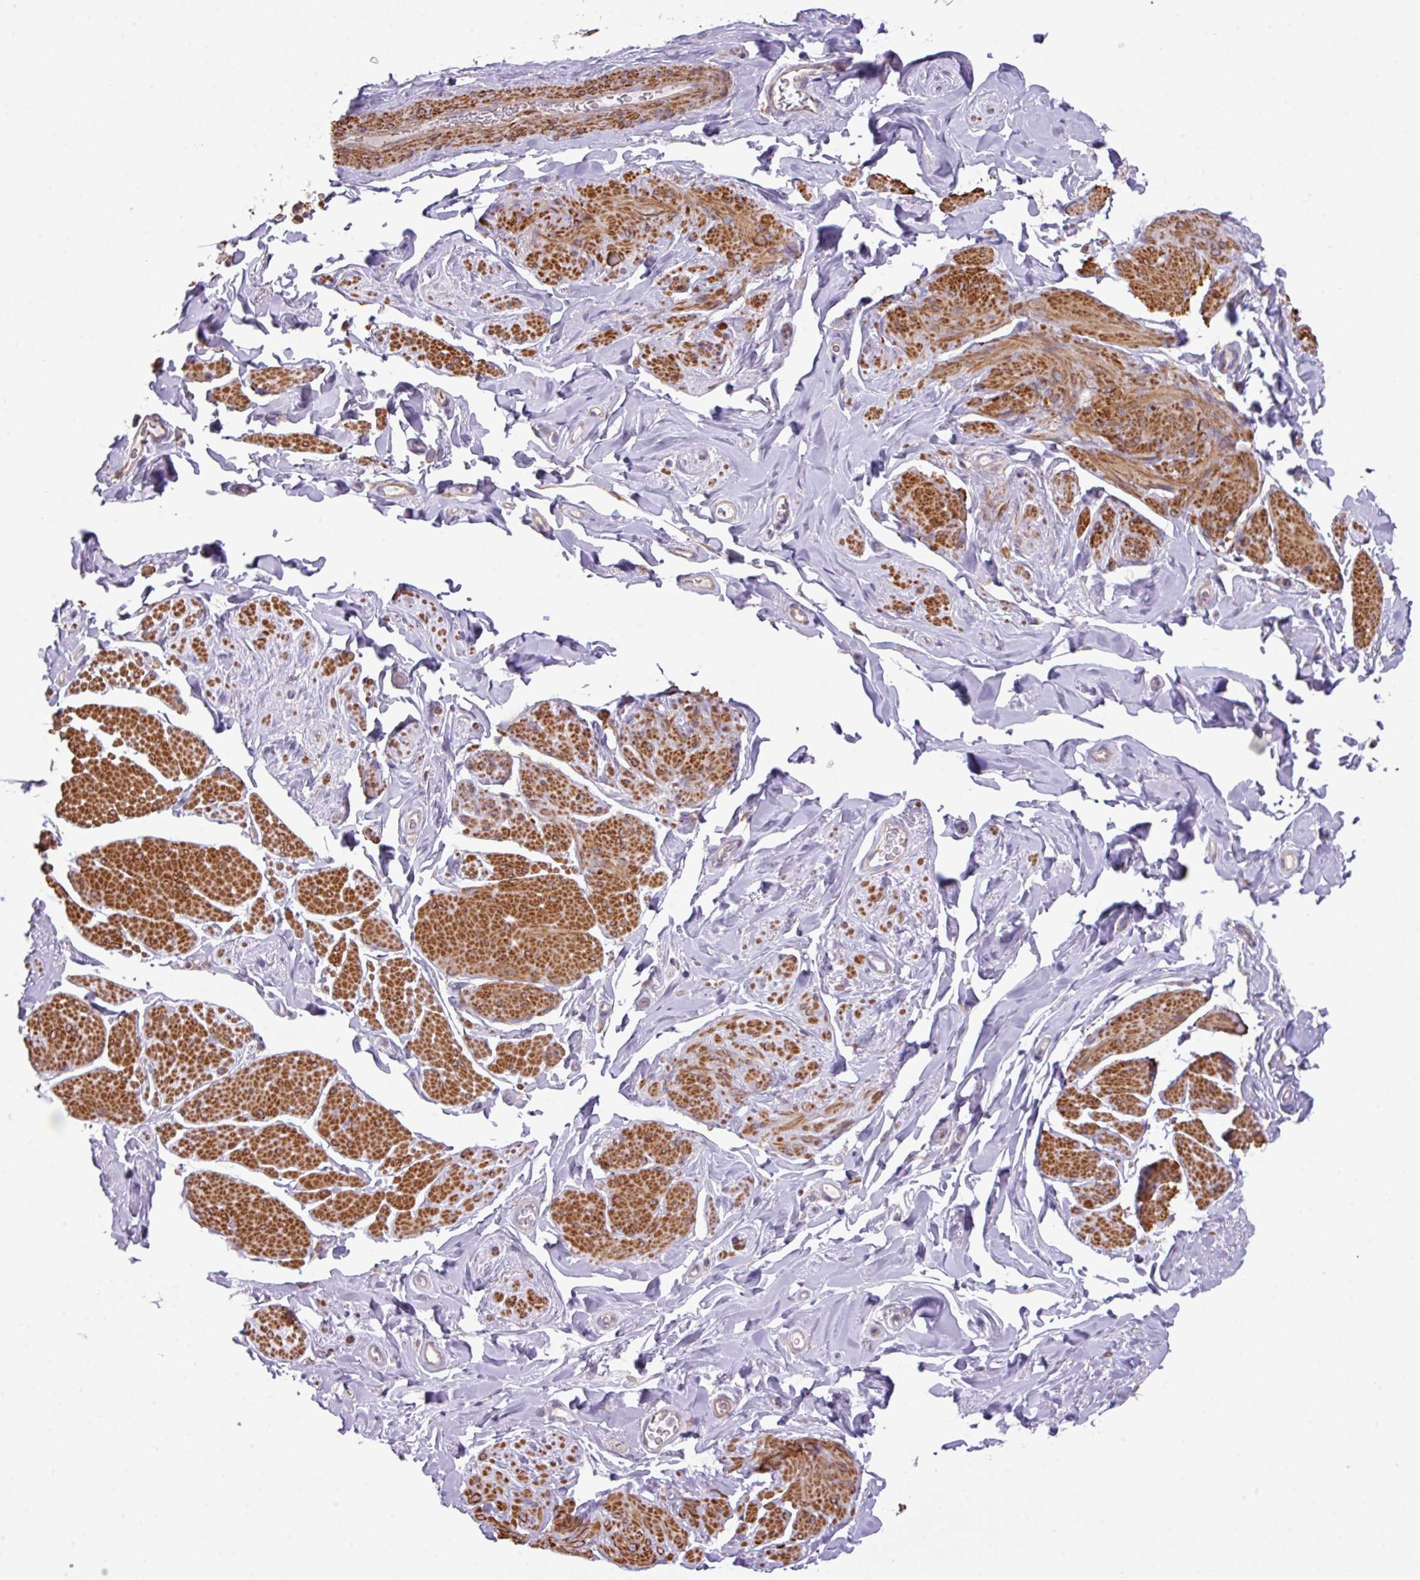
{"staining": {"intensity": "moderate", "quantity": "25%-75%", "location": "cytoplasmic/membranous"}, "tissue": "smooth muscle", "cell_type": "Smooth muscle cells", "image_type": "normal", "snomed": [{"axis": "morphology", "description": "Normal tissue, NOS"}, {"axis": "topography", "description": "Smooth muscle"}, {"axis": "topography", "description": "Peripheral nerve tissue"}], "caption": "Protein analysis of benign smooth muscle shows moderate cytoplasmic/membranous positivity in approximately 25%-75% of smooth muscle cells. (Stains: DAB in brown, nuclei in blue, Microscopy: brightfield microscopy at high magnification).", "gene": "LRRC41", "patient": {"sex": "male", "age": 69}}